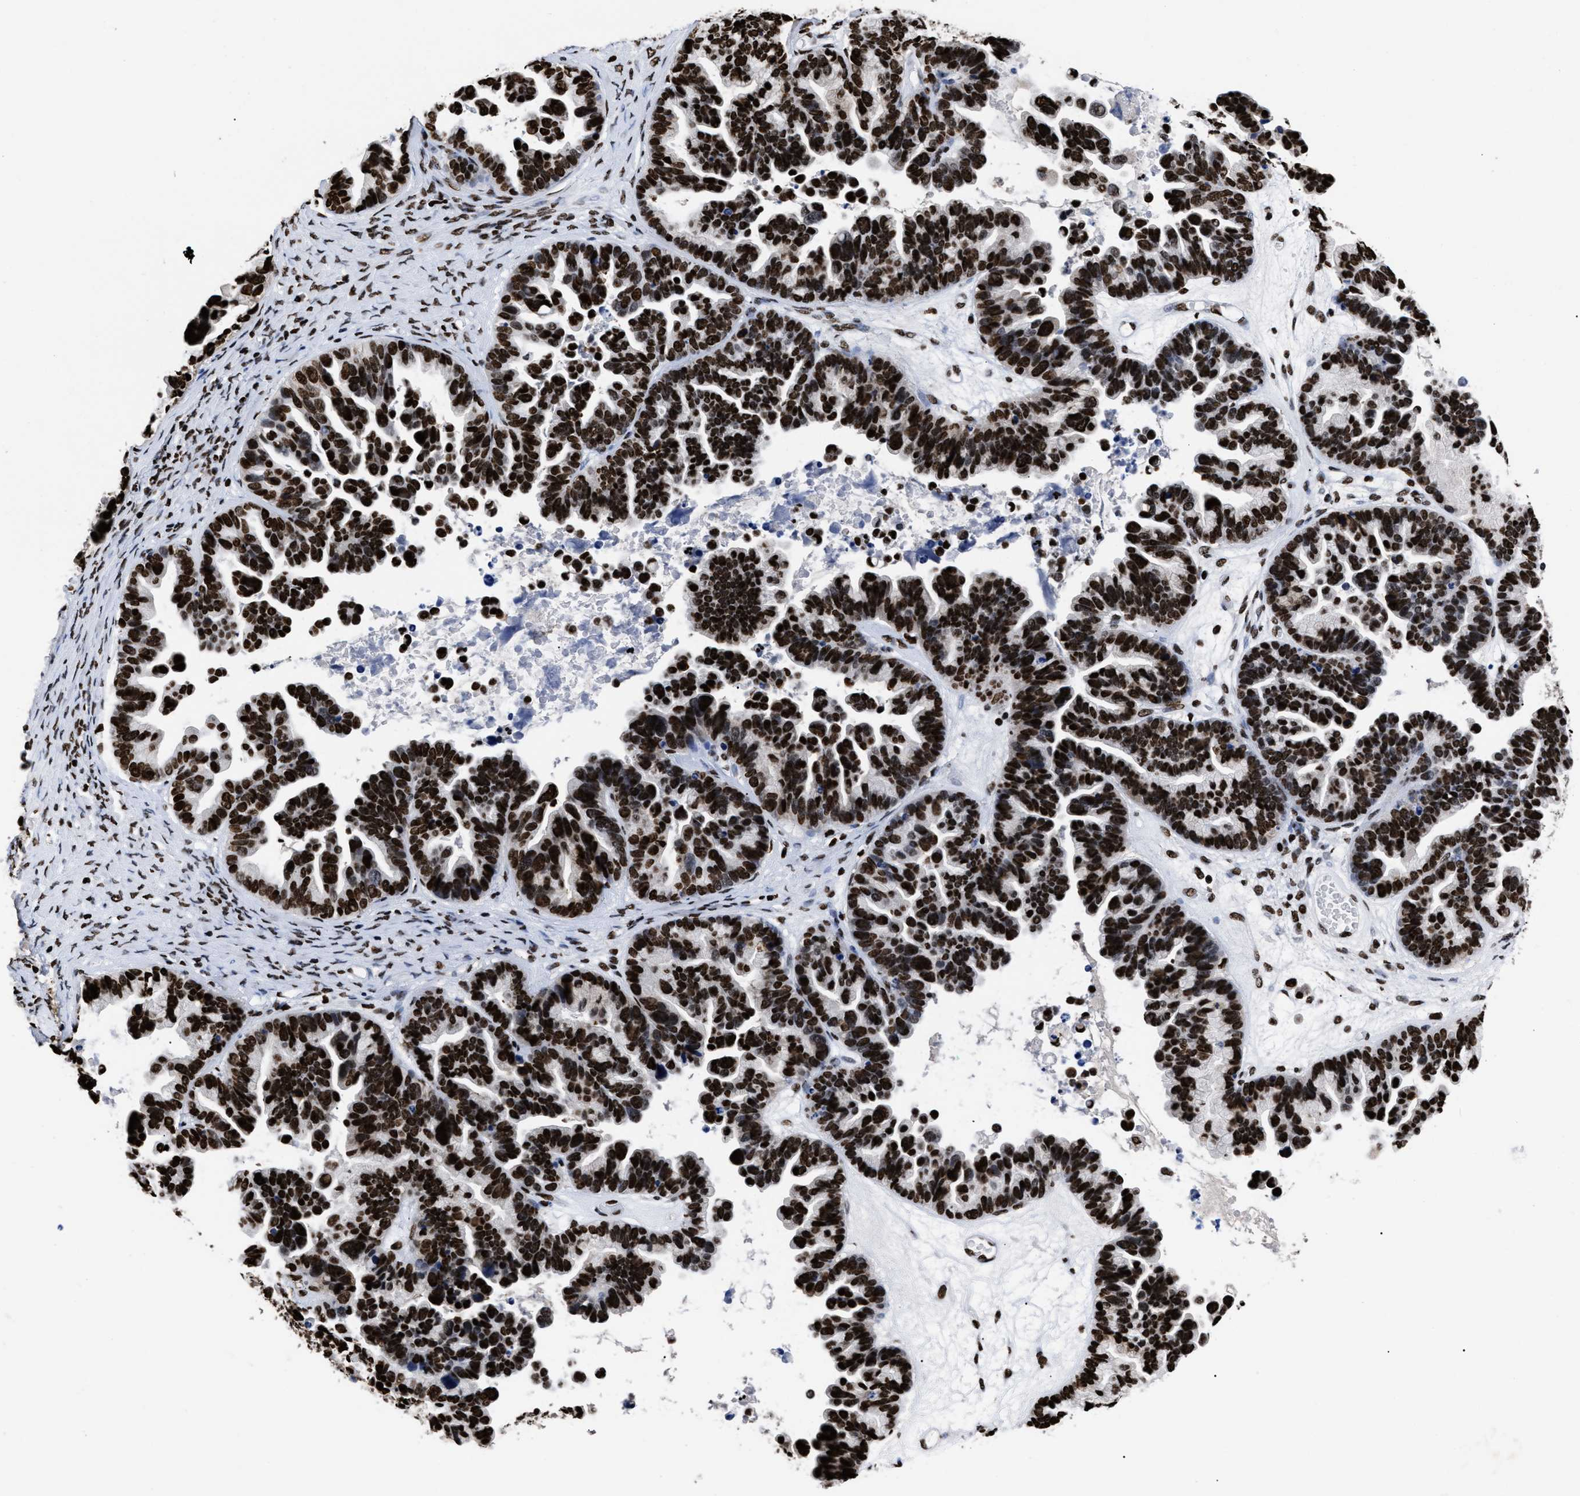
{"staining": {"intensity": "strong", "quantity": ">75%", "location": "nuclear"}, "tissue": "ovarian cancer", "cell_type": "Tumor cells", "image_type": "cancer", "snomed": [{"axis": "morphology", "description": "Cystadenocarcinoma, serous, NOS"}, {"axis": "topography", "description": "Ovary"}], "caption": "Immunohistochemistry (IHC) micrograph of human ovarian cancer stained for a protein (brown), which shows high levels of strong nuclear staining in approximately >75% of tumor cells.", "gene": "CALHM3", "patient": {"sex": "female", "age": 56}}